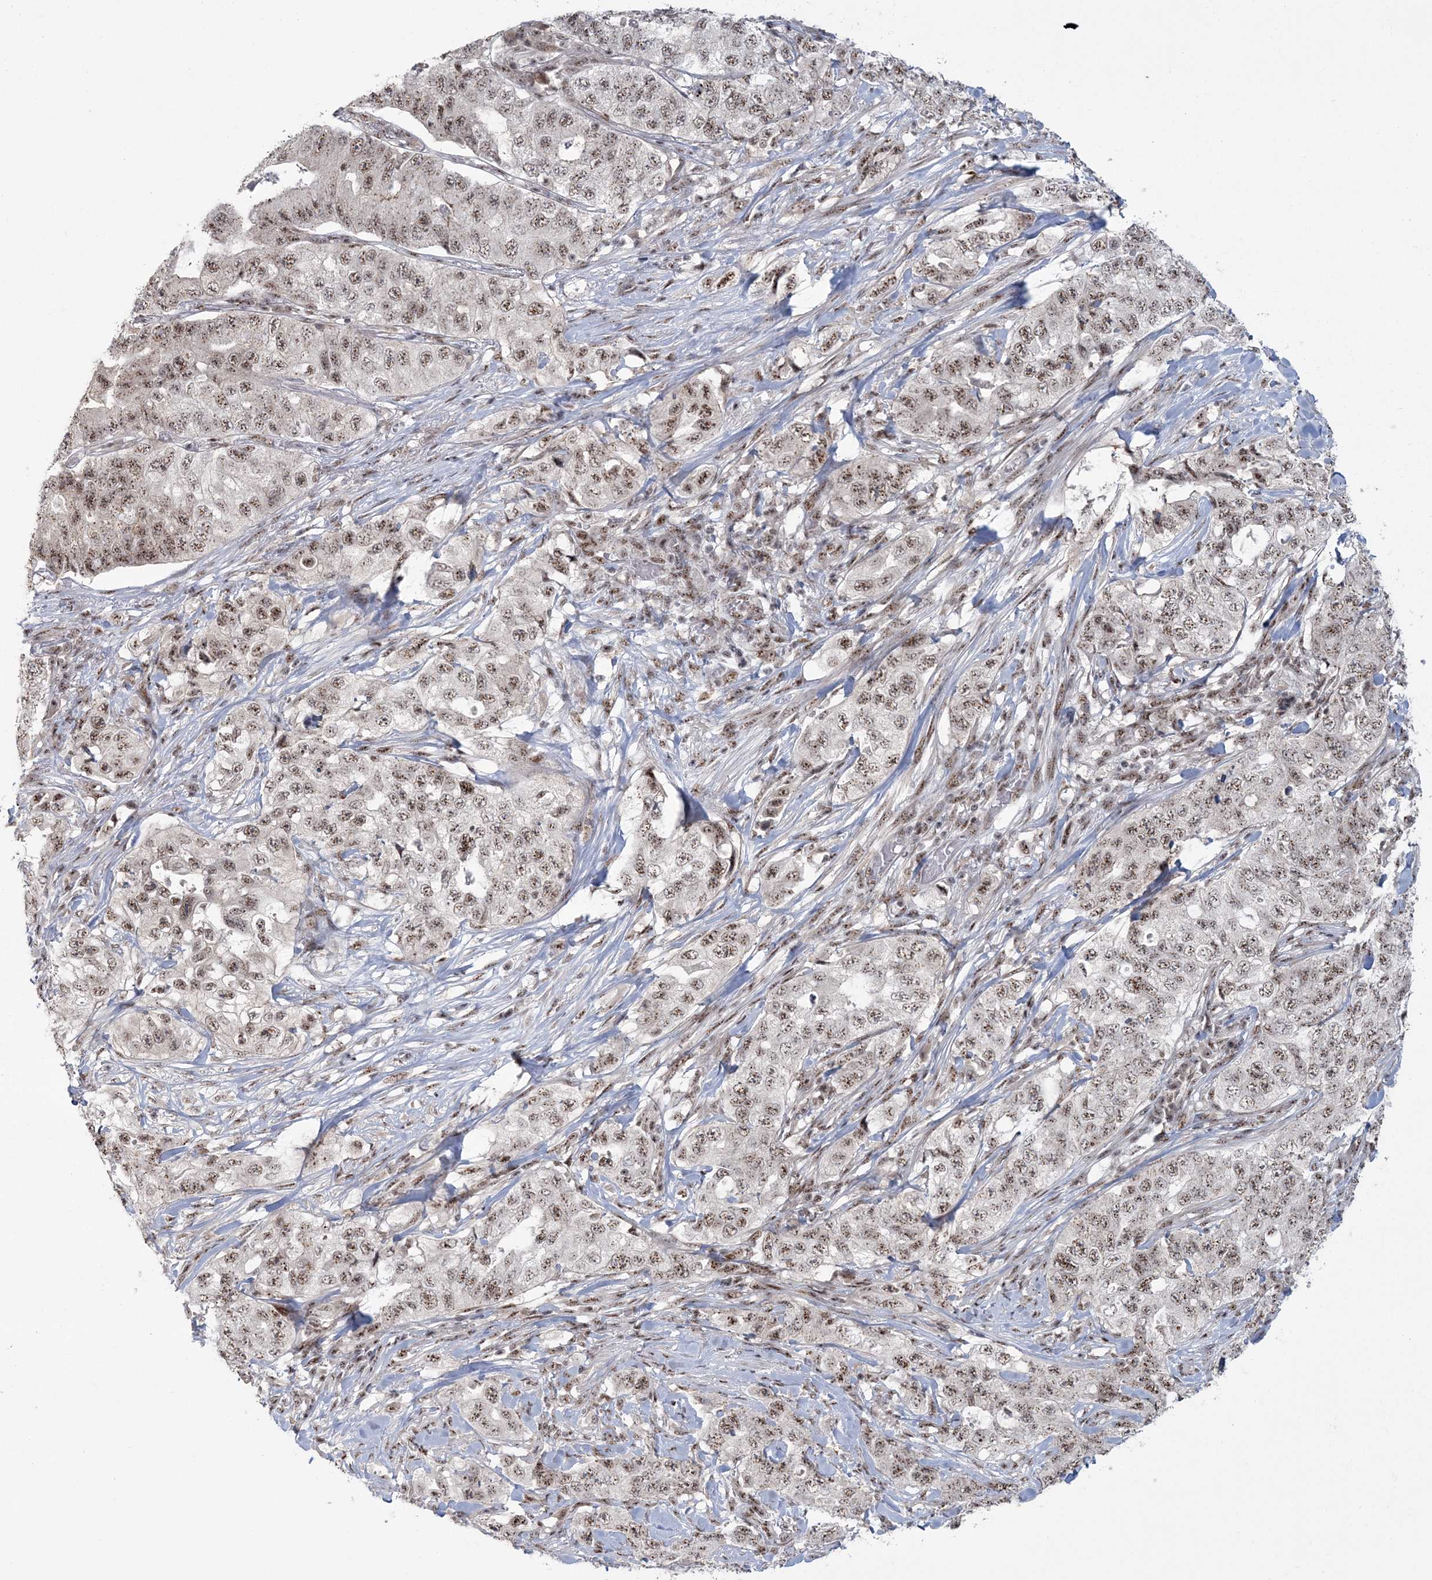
{"staining": {"intensity": "moderate", "quantity": ">75%", "location": "nuclear"}, "tissue": "lung cancer", "cell_type": "Tumor cells", "image_type": "cancer", "snomed": [{"axis": "morphology", "description": "Adenocarcinoma, NOS"}, {"axis": "topography", "description": "Lung"}], "caption": "Lung adenocarcinoma was stained to show a protein in brown. There is medium levels of moderate nuclear positivity in approximately >75% of tumor cells. Nuclei are stained in blue.", "gene": "KDM6B", "patient": {"sex": "female", "age": 51}}